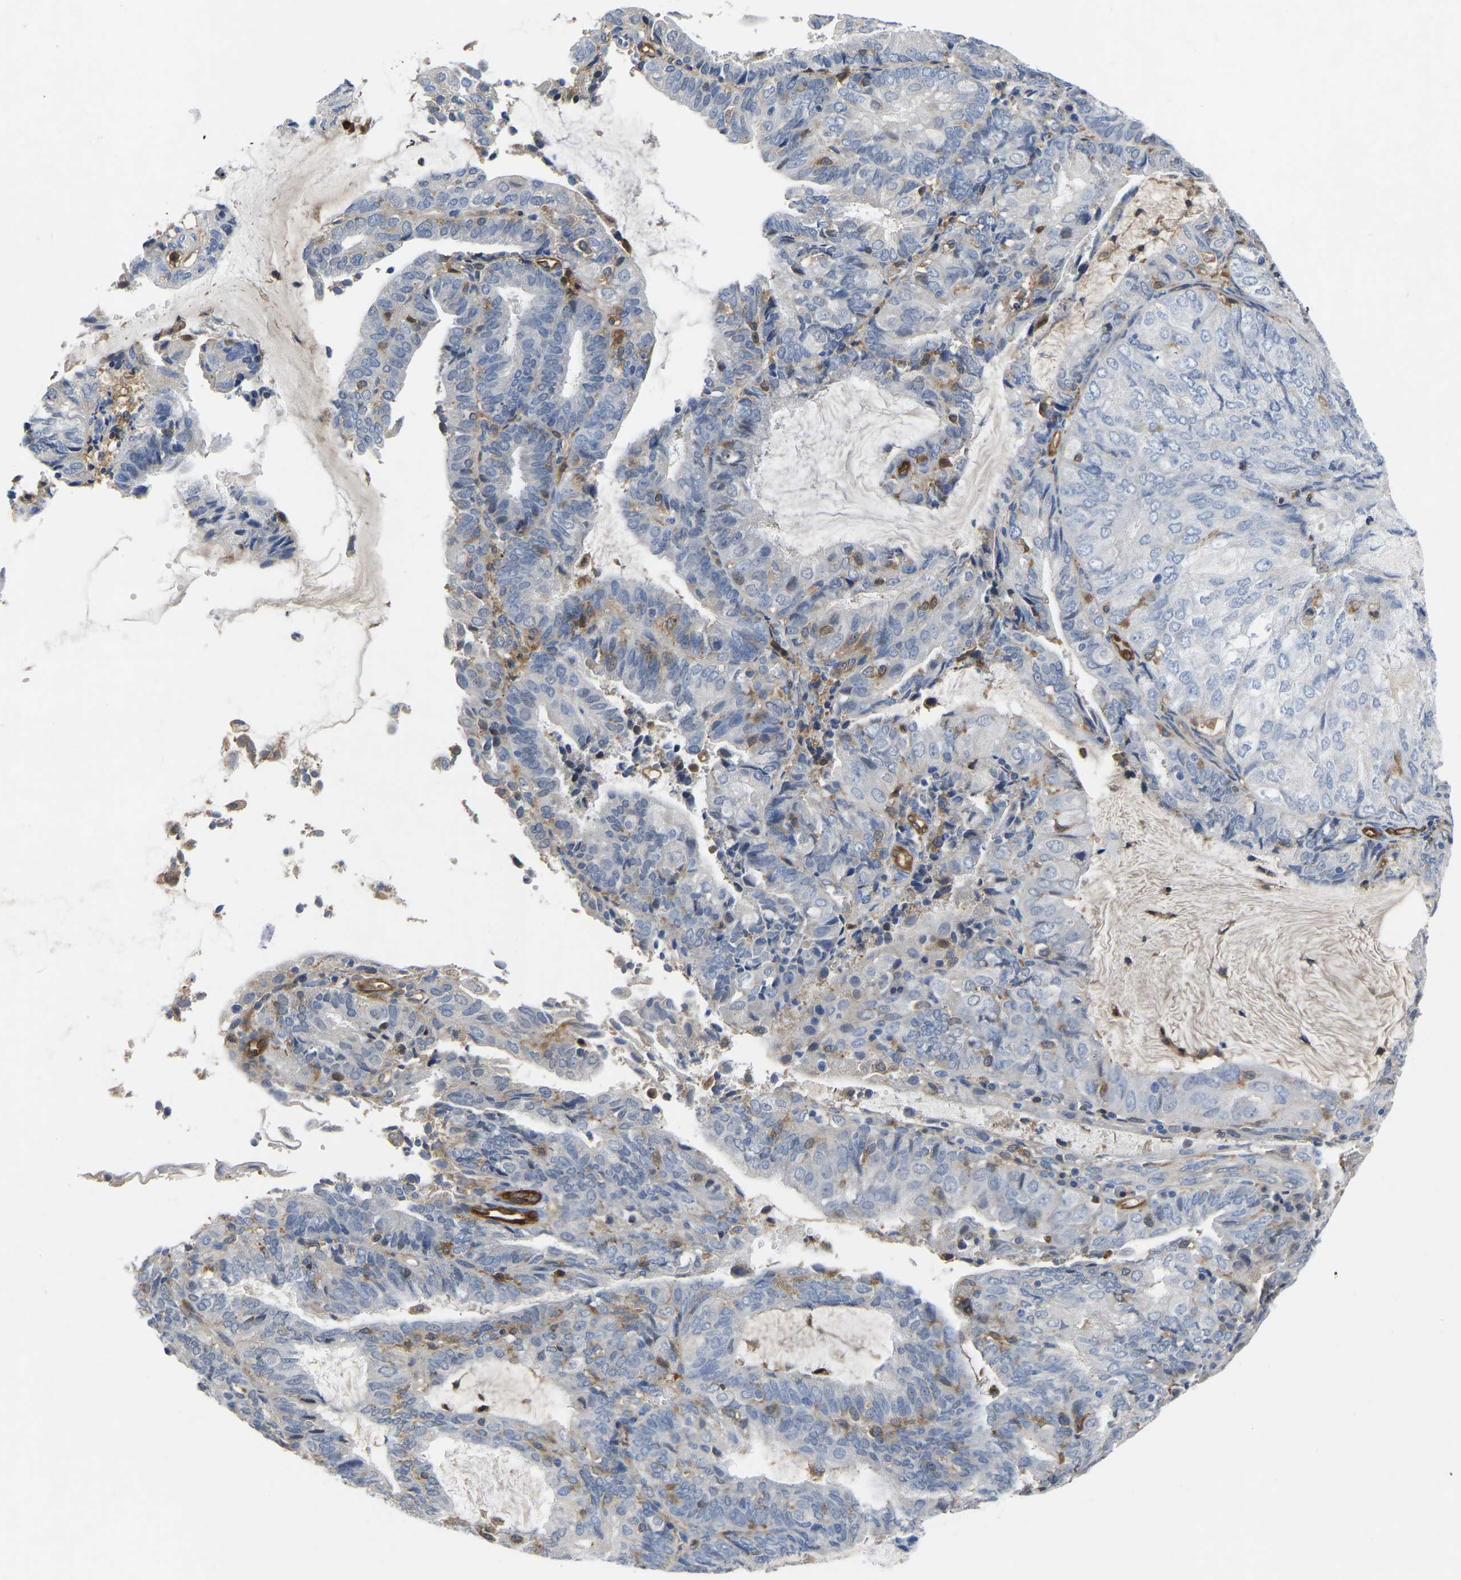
{"staining": {"intensity": "moderate", "quantity": "<25%", "location": "cytoplasmic/membranous"}, "tissue": "endometrial cancer", "cell_type": "Tumor cells", "image_type": "cancer", "snomed": [{"axis": "morphology", "description": "Adenocarcinoma, NOS"}, {"axis": "topography", "description": "Endometrium"}], "caption": "A high-resolution micrograph shows immunohistochemistry (IHC) staining of endometrial adenocarcinoma, which displays moderate cytoplasmic/membranous expression in about <25% of tumor cells. (Brightfield microscopy of DAB IHC at high magnification).", "gene": "ATG2B", "patient": {"sex": "female", "age": 81}}